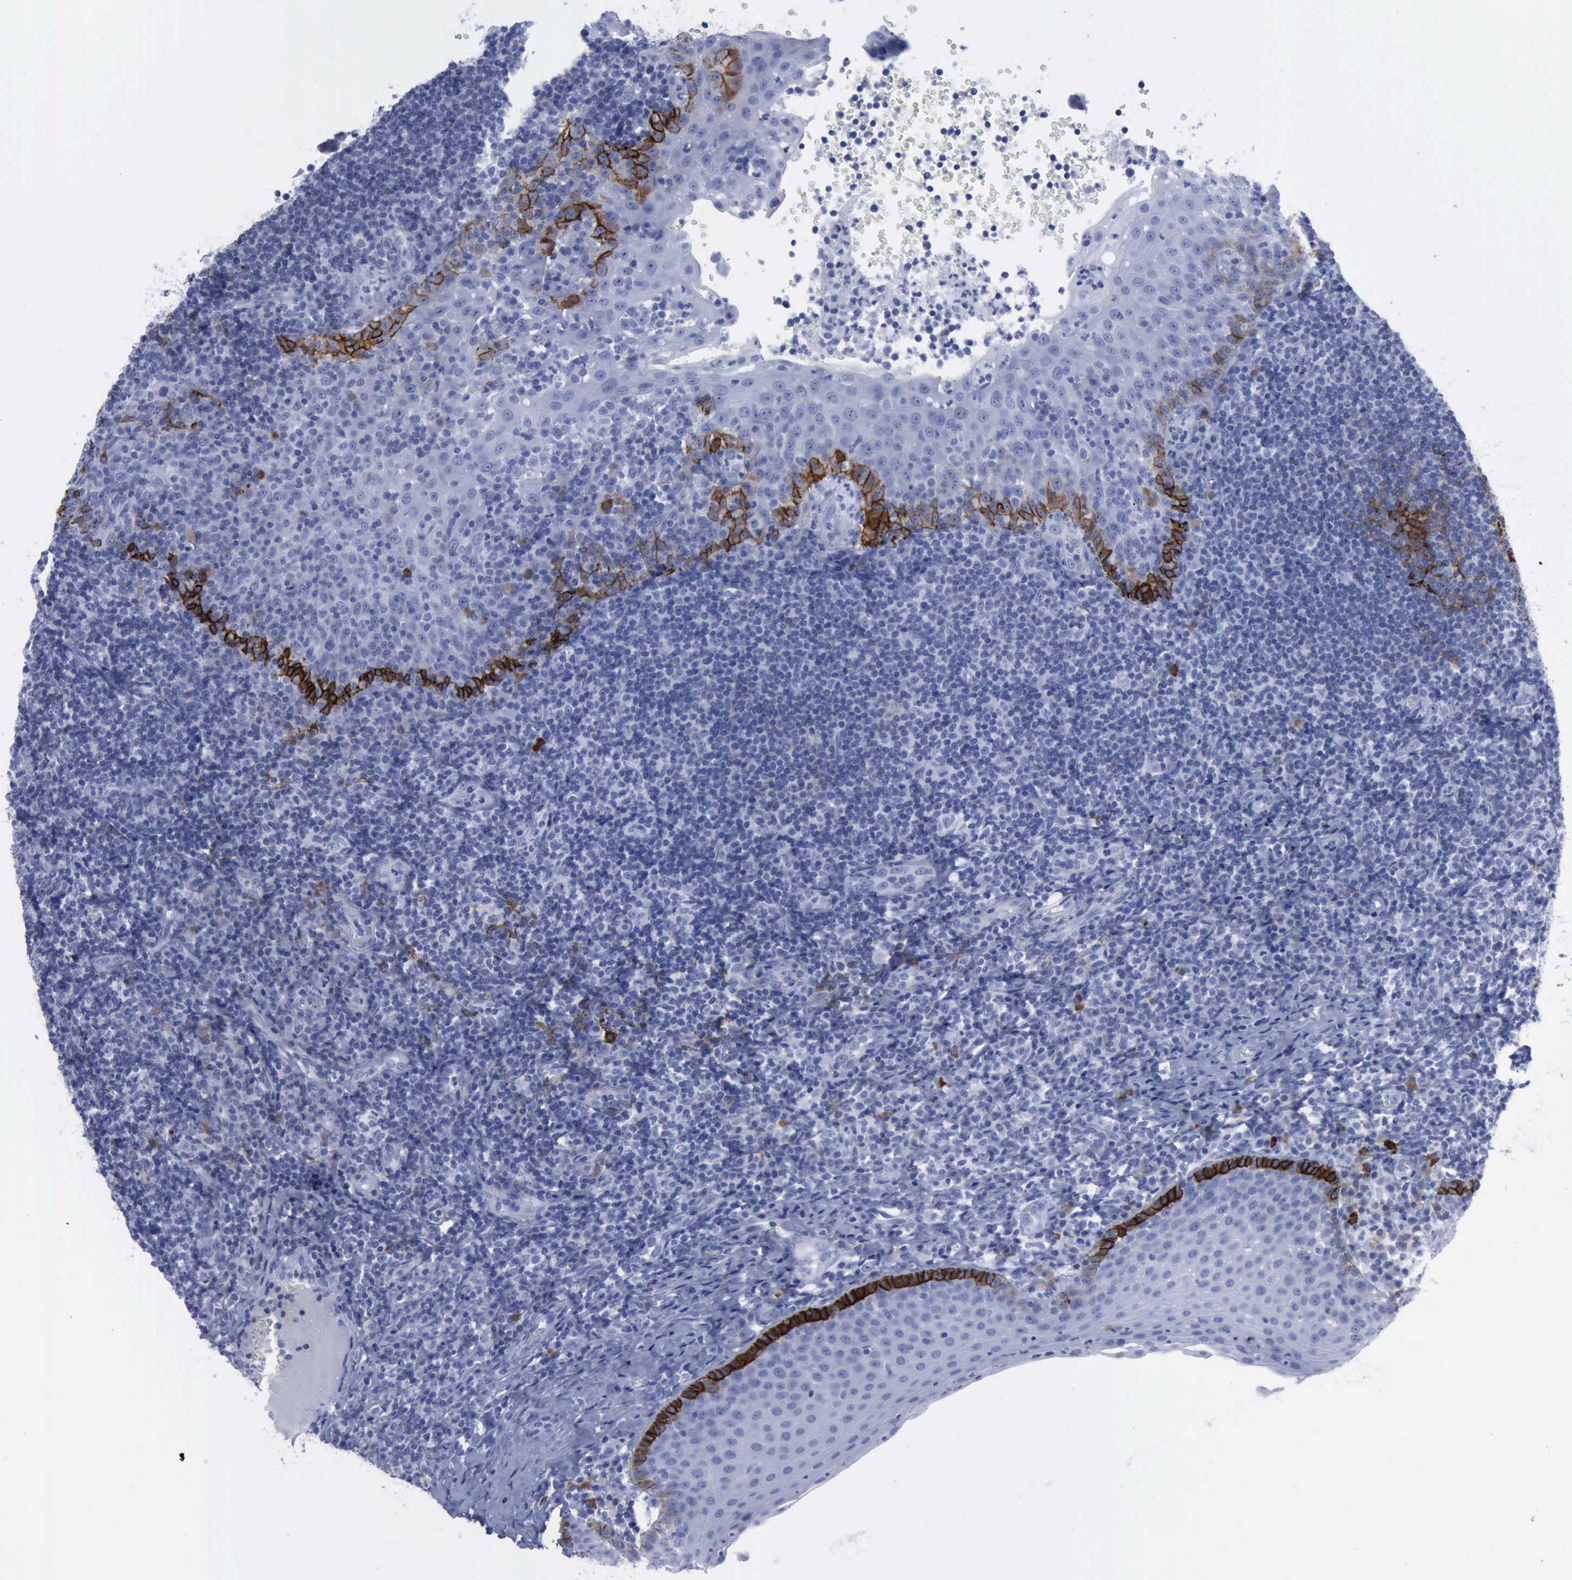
{"staining": {"intensity": "negative", "quantity": "none", "location": "none"}, "tissue": "tonsil", "cell_type": "Germinal center cells", "image_type": "normal", "snomed": [{"axis": "morphology", "description": "Normal tissue, NOS"}, {"axis": "topography", "description": "Tonsil"}], "caption": "Germinal center cells show no significant protein positivity in unremarkable tonsil. Nuclei are stained in blue.", "gene": "NGFR", "patient": {"sex": "female", "age": 40}}